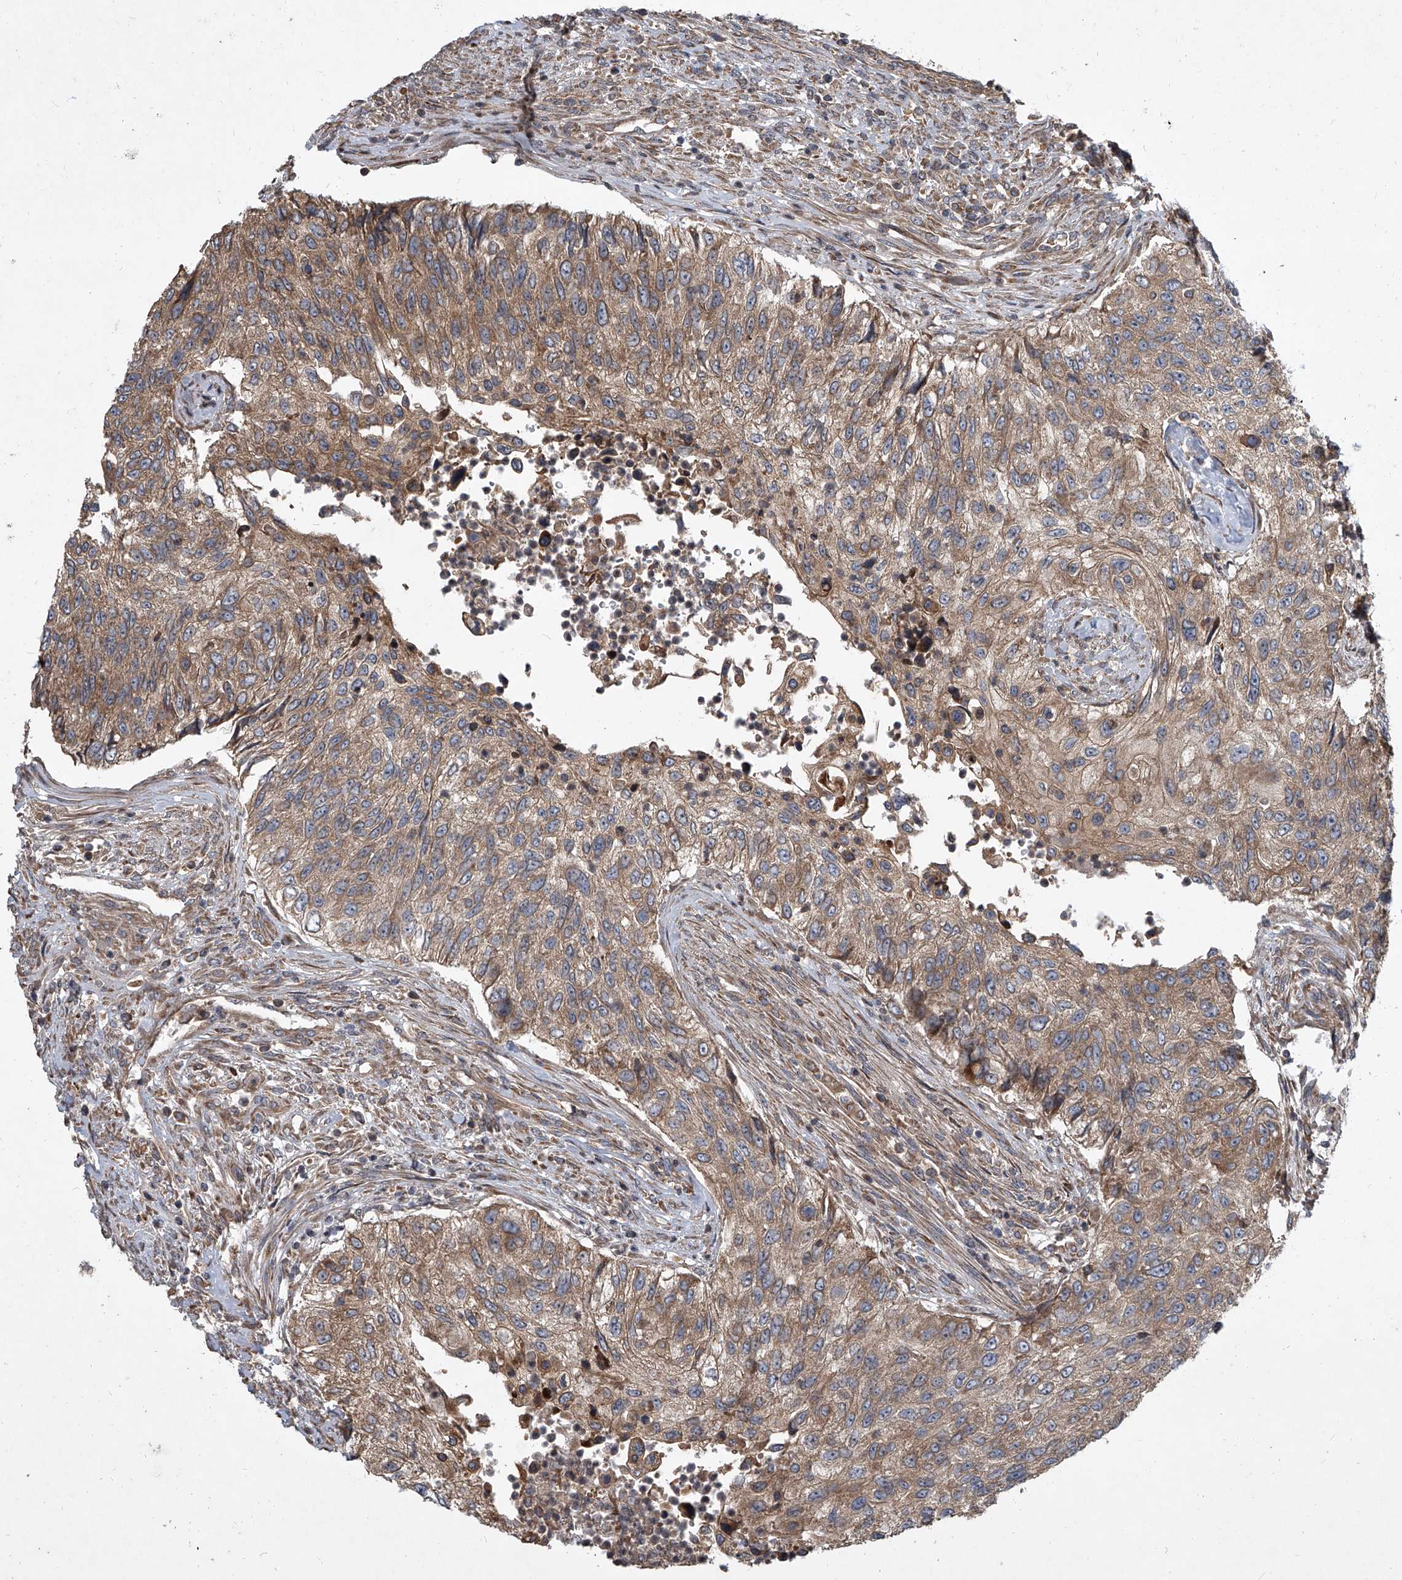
{"staining": {"intensity": "moderate", "quantity": ">75%", "location": "cytoplasmic/membranous"}, "tissue": "urothelial cancer", "cell_type": "Tumor cells", "image_type": "cancer", "snomed": [{"axis": "morphology", "description": "Urothelial carcinoma, High grade"}, {"axis": "topography", "description": "Urinary bladder"}], "caption": "The immunohistochemical stain highlights moderate cytoplasmic/membranous expression in tumor cells of urothelial carcinoma (high-grade) tissue.", "gene": "EVA1C", "patient": {"sex": "female", "age": 60}}